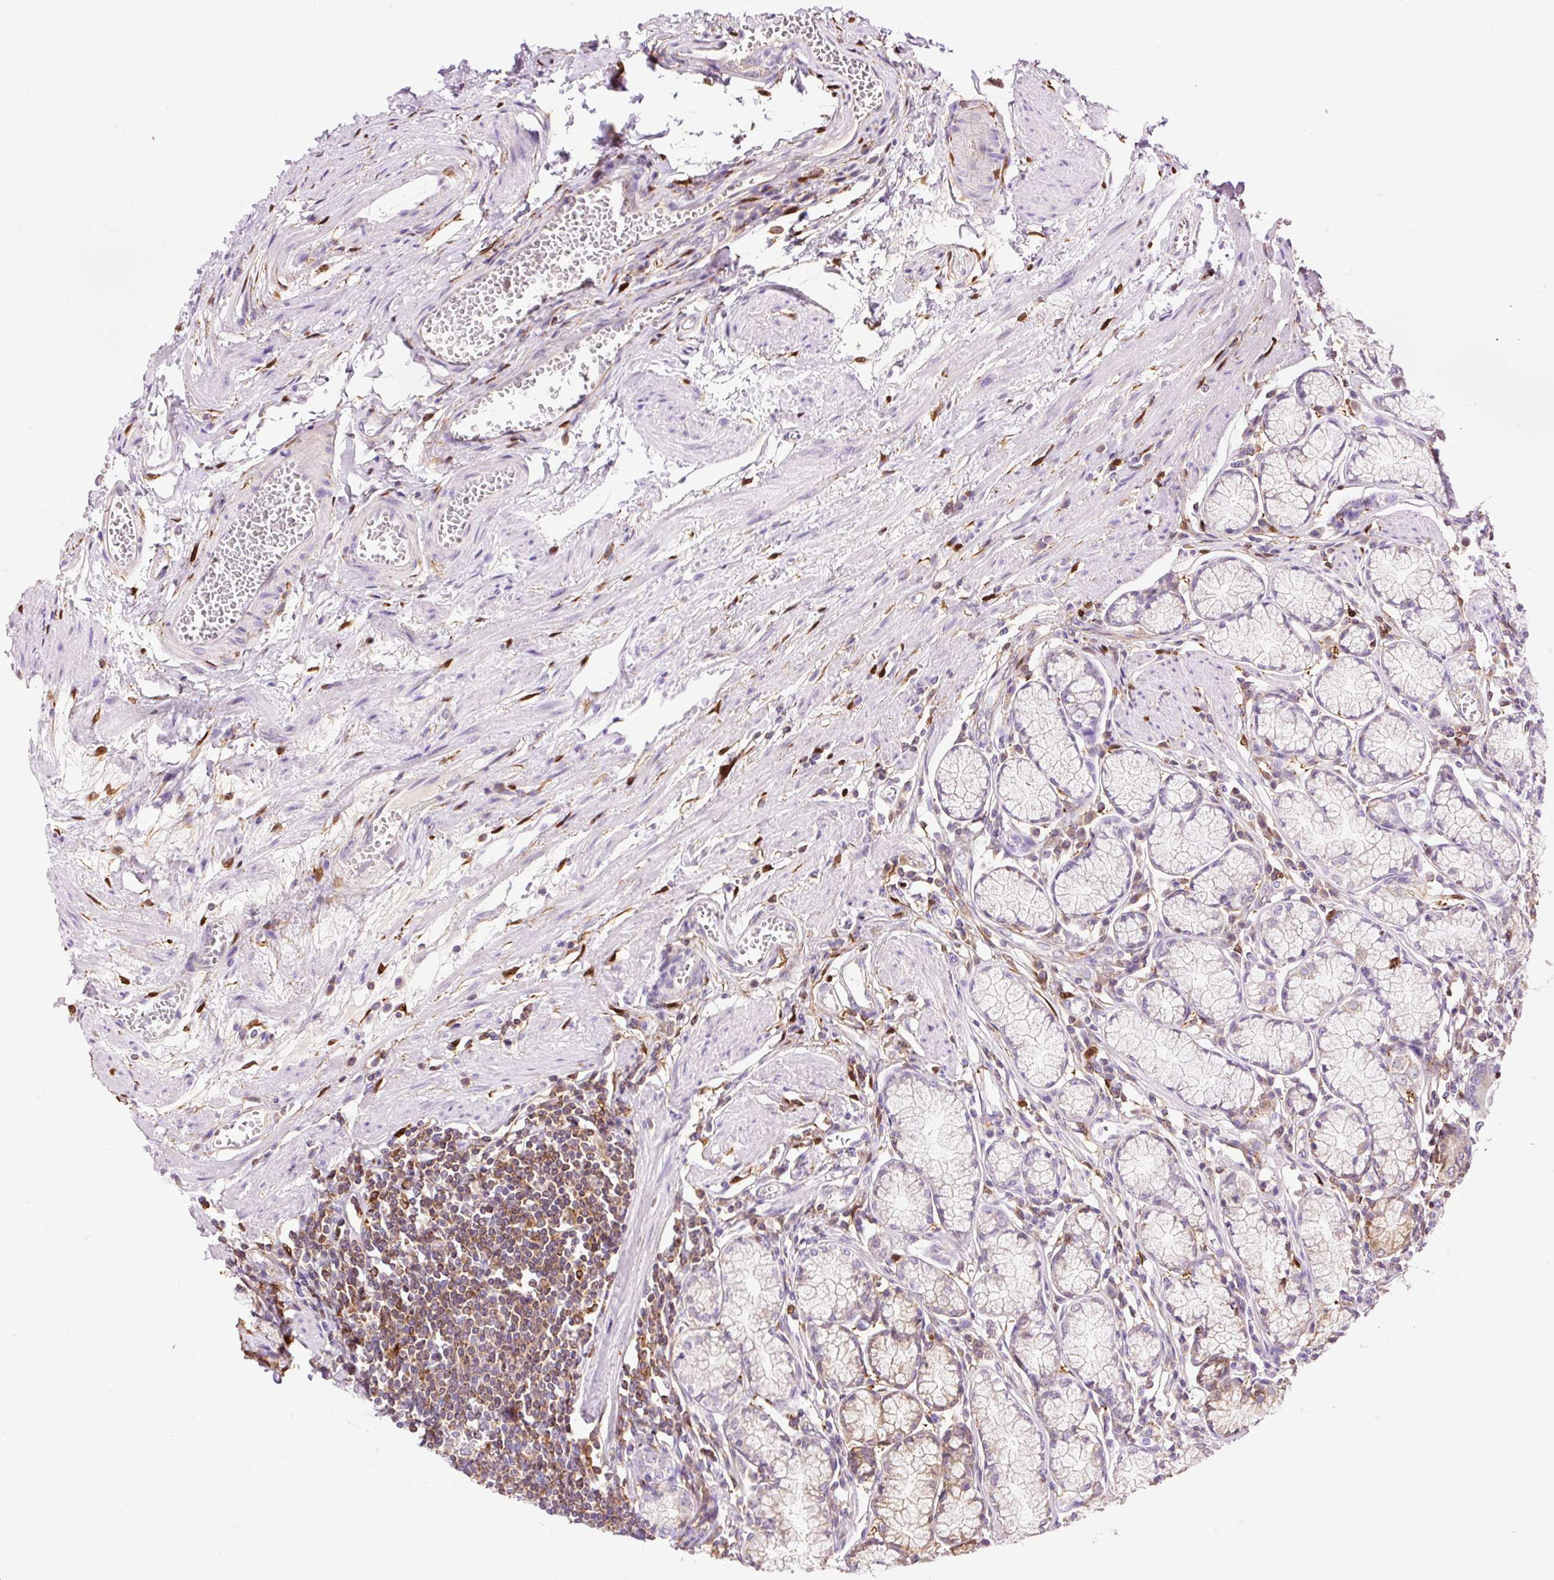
{"staining": {"intensity": "moderate", "quantity": "<25%", "location": "cytoplasmic/membranous"}, "tissue": "stomach", "cell_type": "Glandular cells", "image_type": "normal", "snomed": [{"axis": "morphology", "description": "Normal tissue, NOS"}, {"axis": "topography", "description": "Stomach"}], "caption": "Stomach stained with a protein marker displays moderate staining in glandular cells.", "gene": "CD83", "patient": {"sex": "male", "age": 55}}